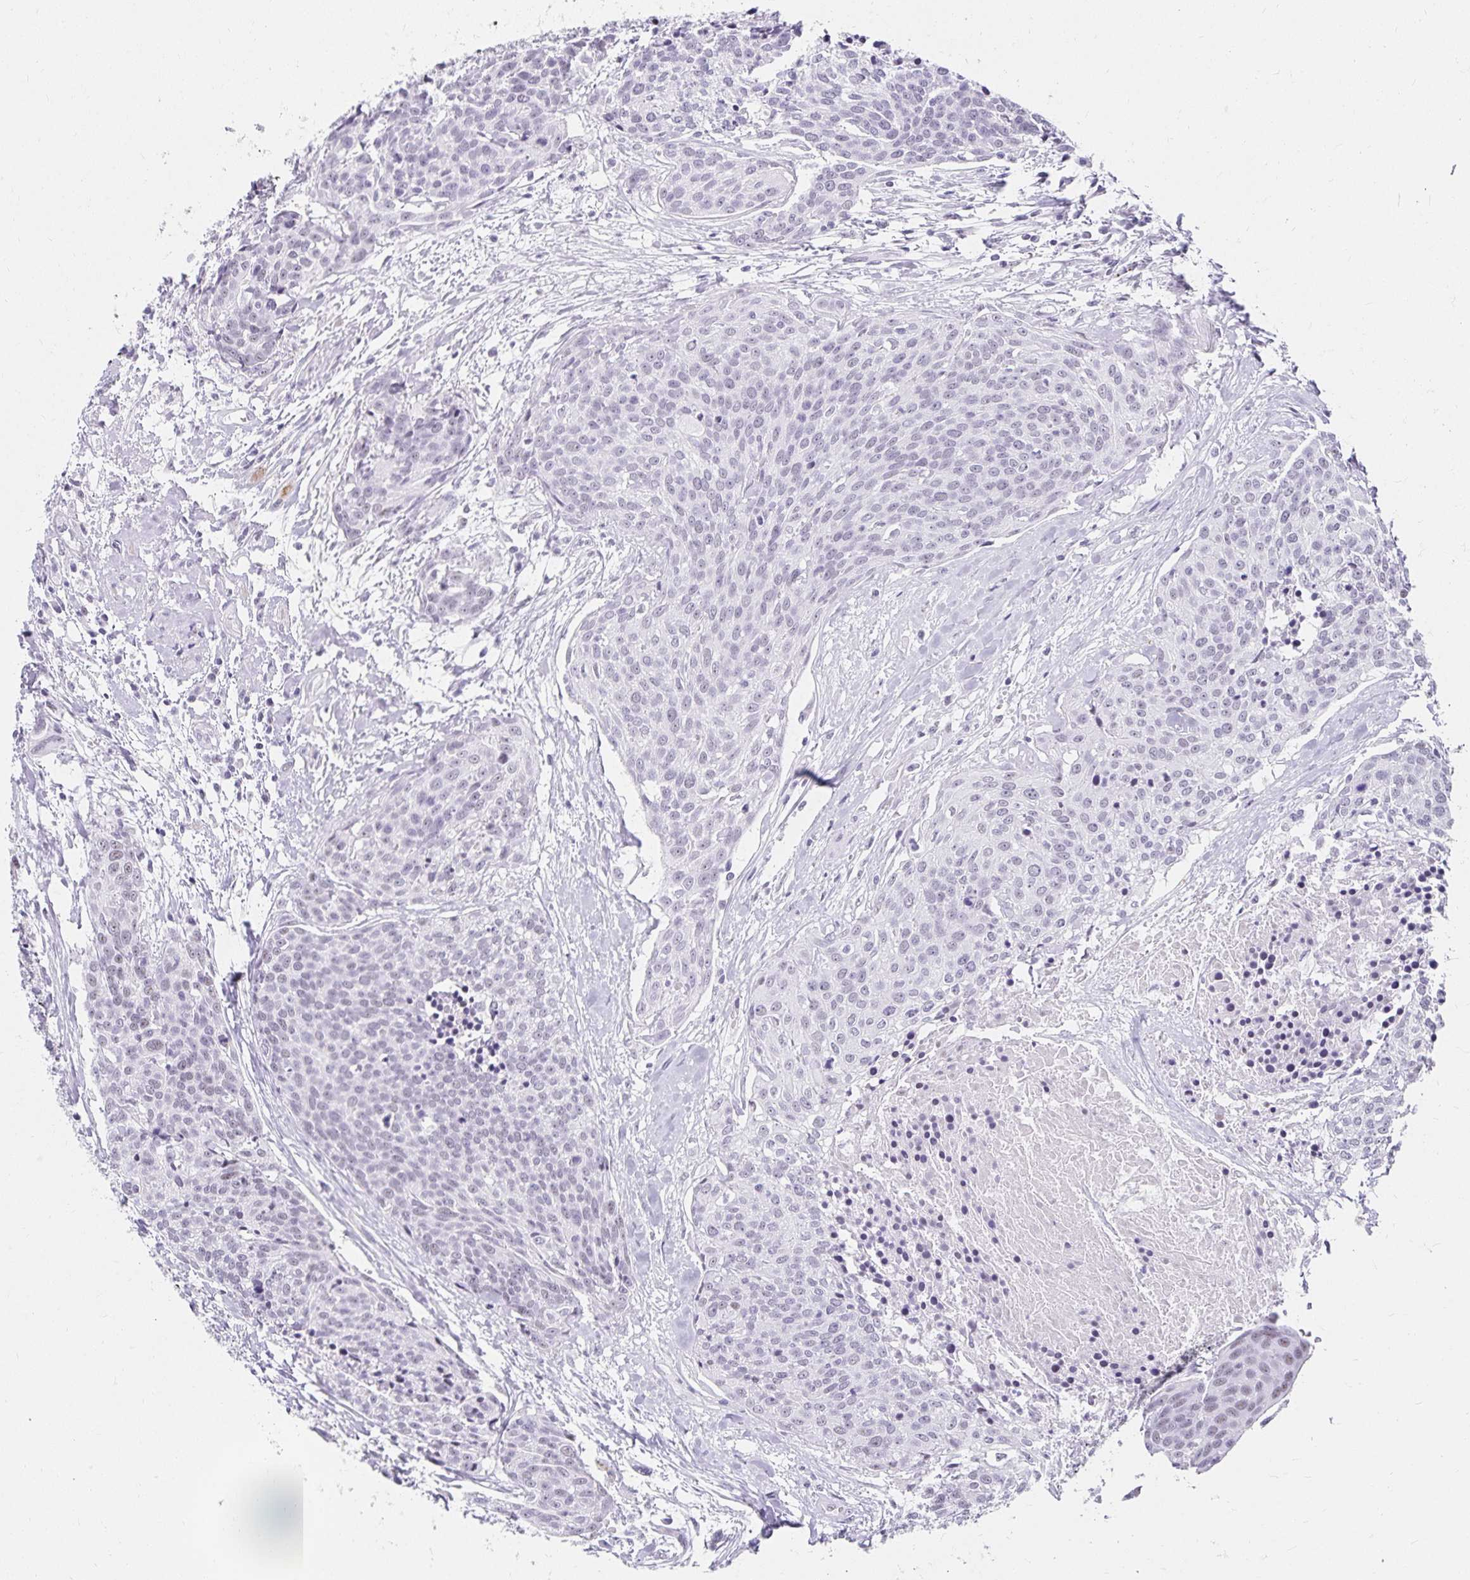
{"staining": {"intensity": "negative", "quantity": "none", "location": "none"}, "tissue": "head and neck cancer", "cell_type": "Tumor cells", "image_type": "cancer", "snomed": [{"axis": "morphology", "description": "Squamous cell carcinoma, NOS"}, {"axis": "topography", "description": "Oral tissue"}, {"axis": "topography", "description": "Head-Neck"}], "caption": "Immunohistochemistry micrograph of head and neck cancer stained for a protein (brown), which exhibits no staining in tumor cells.", "gene": "C20orf85", "patient": {"sex": "male", "age": 64}}